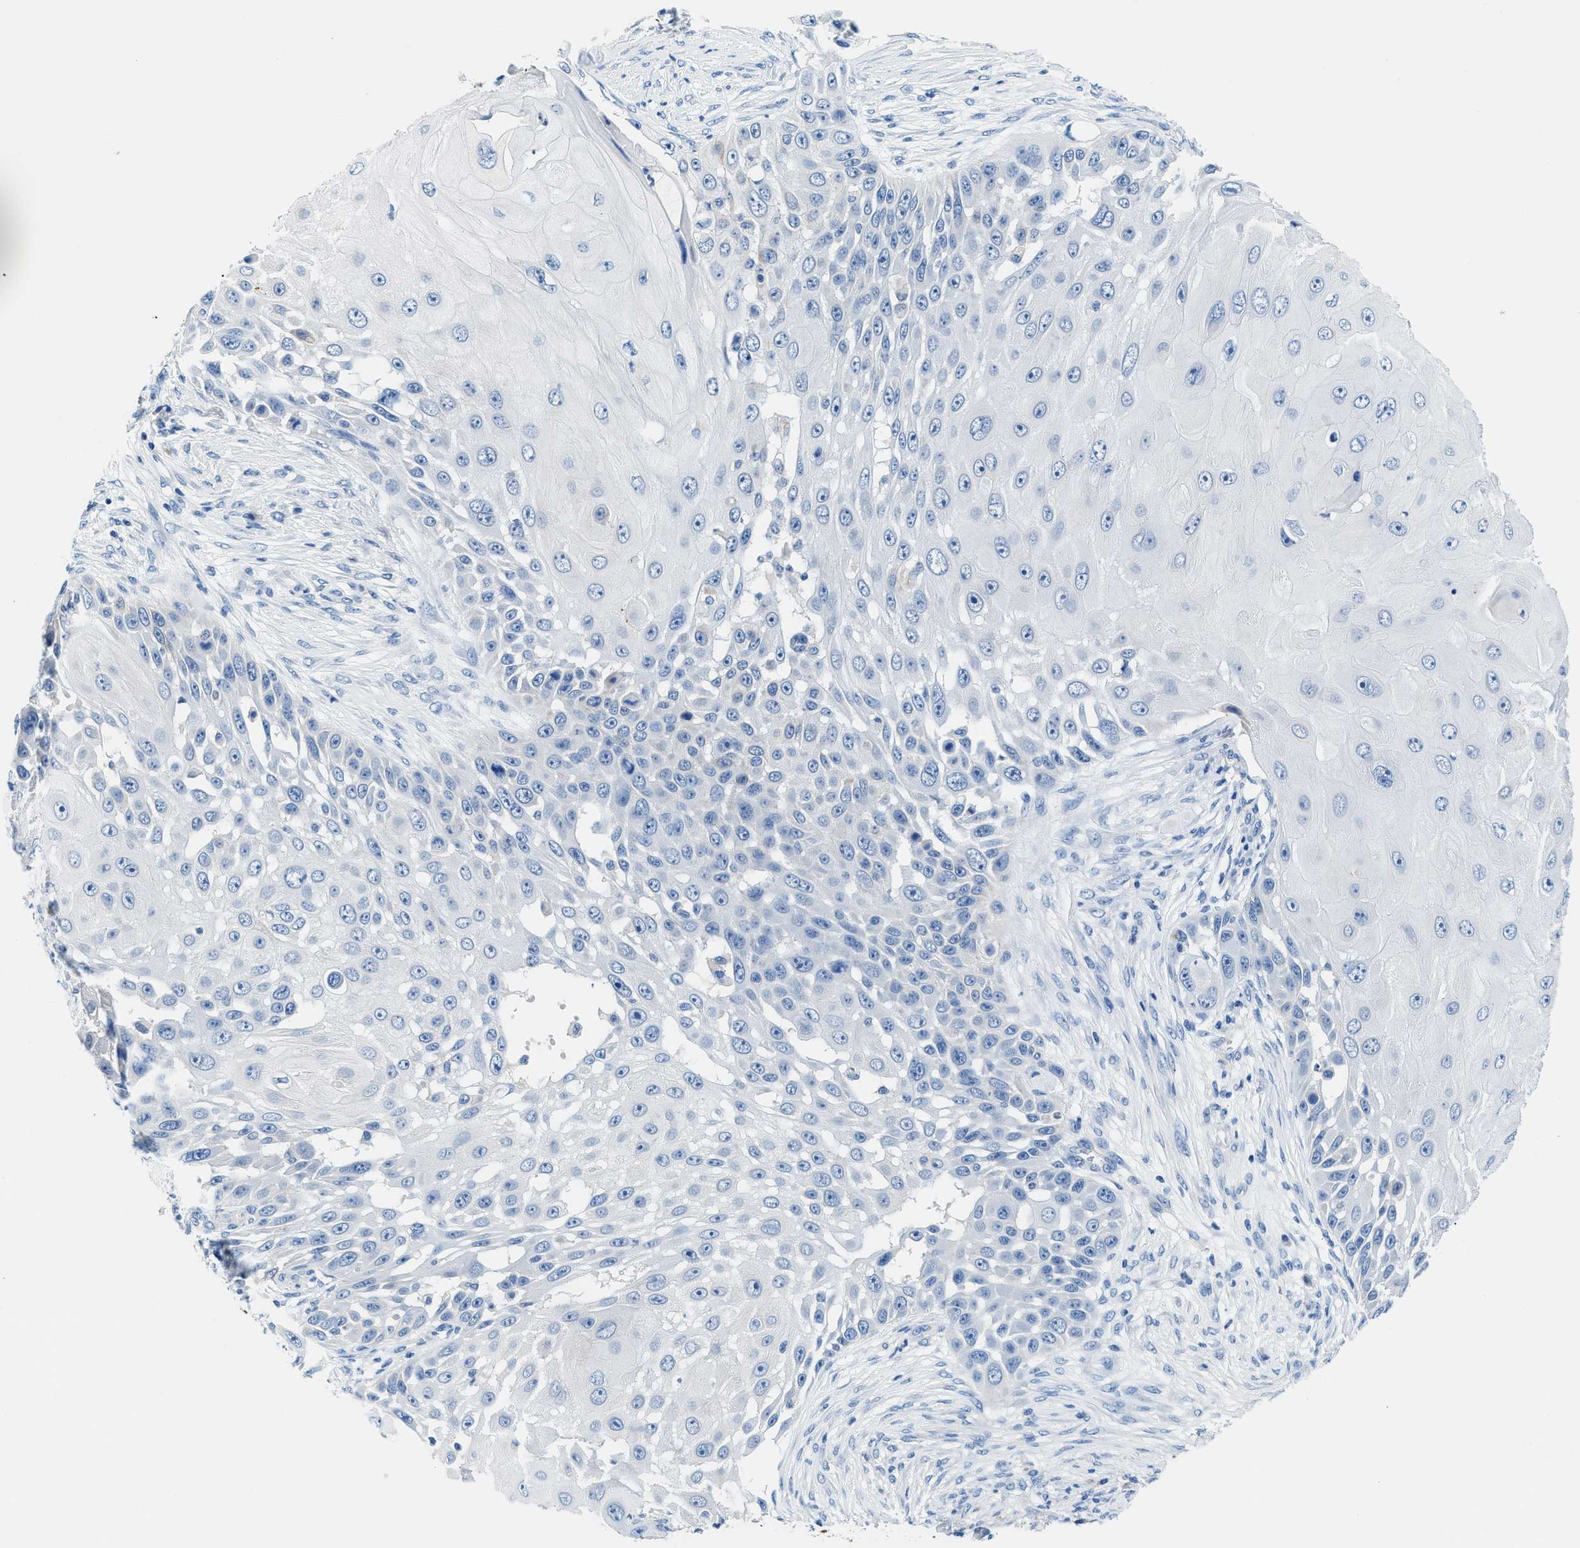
{"staining": {"intensity": "negative", "quantity": "none", "location": "none"}, "tissue": "skin cancer", "cell_type": "Tumor cells", "image_type": "cancer", "snomed": [{"axis": "morphology", "description": "Squamous cell carcinoma, NOS"}, {"axis": "topography", "description": "Skin"}], "caption": "Immunohistochemical staining of skin cancer (squamous cell carcinoma) exhibits no significant staining in tumor cells. The staining is performed using DAB brown chromogen with nuclei counter-stained in using hematoxylin.", "gene": "SLC10A6", "patient": {"sex": "female", "age": 44}}